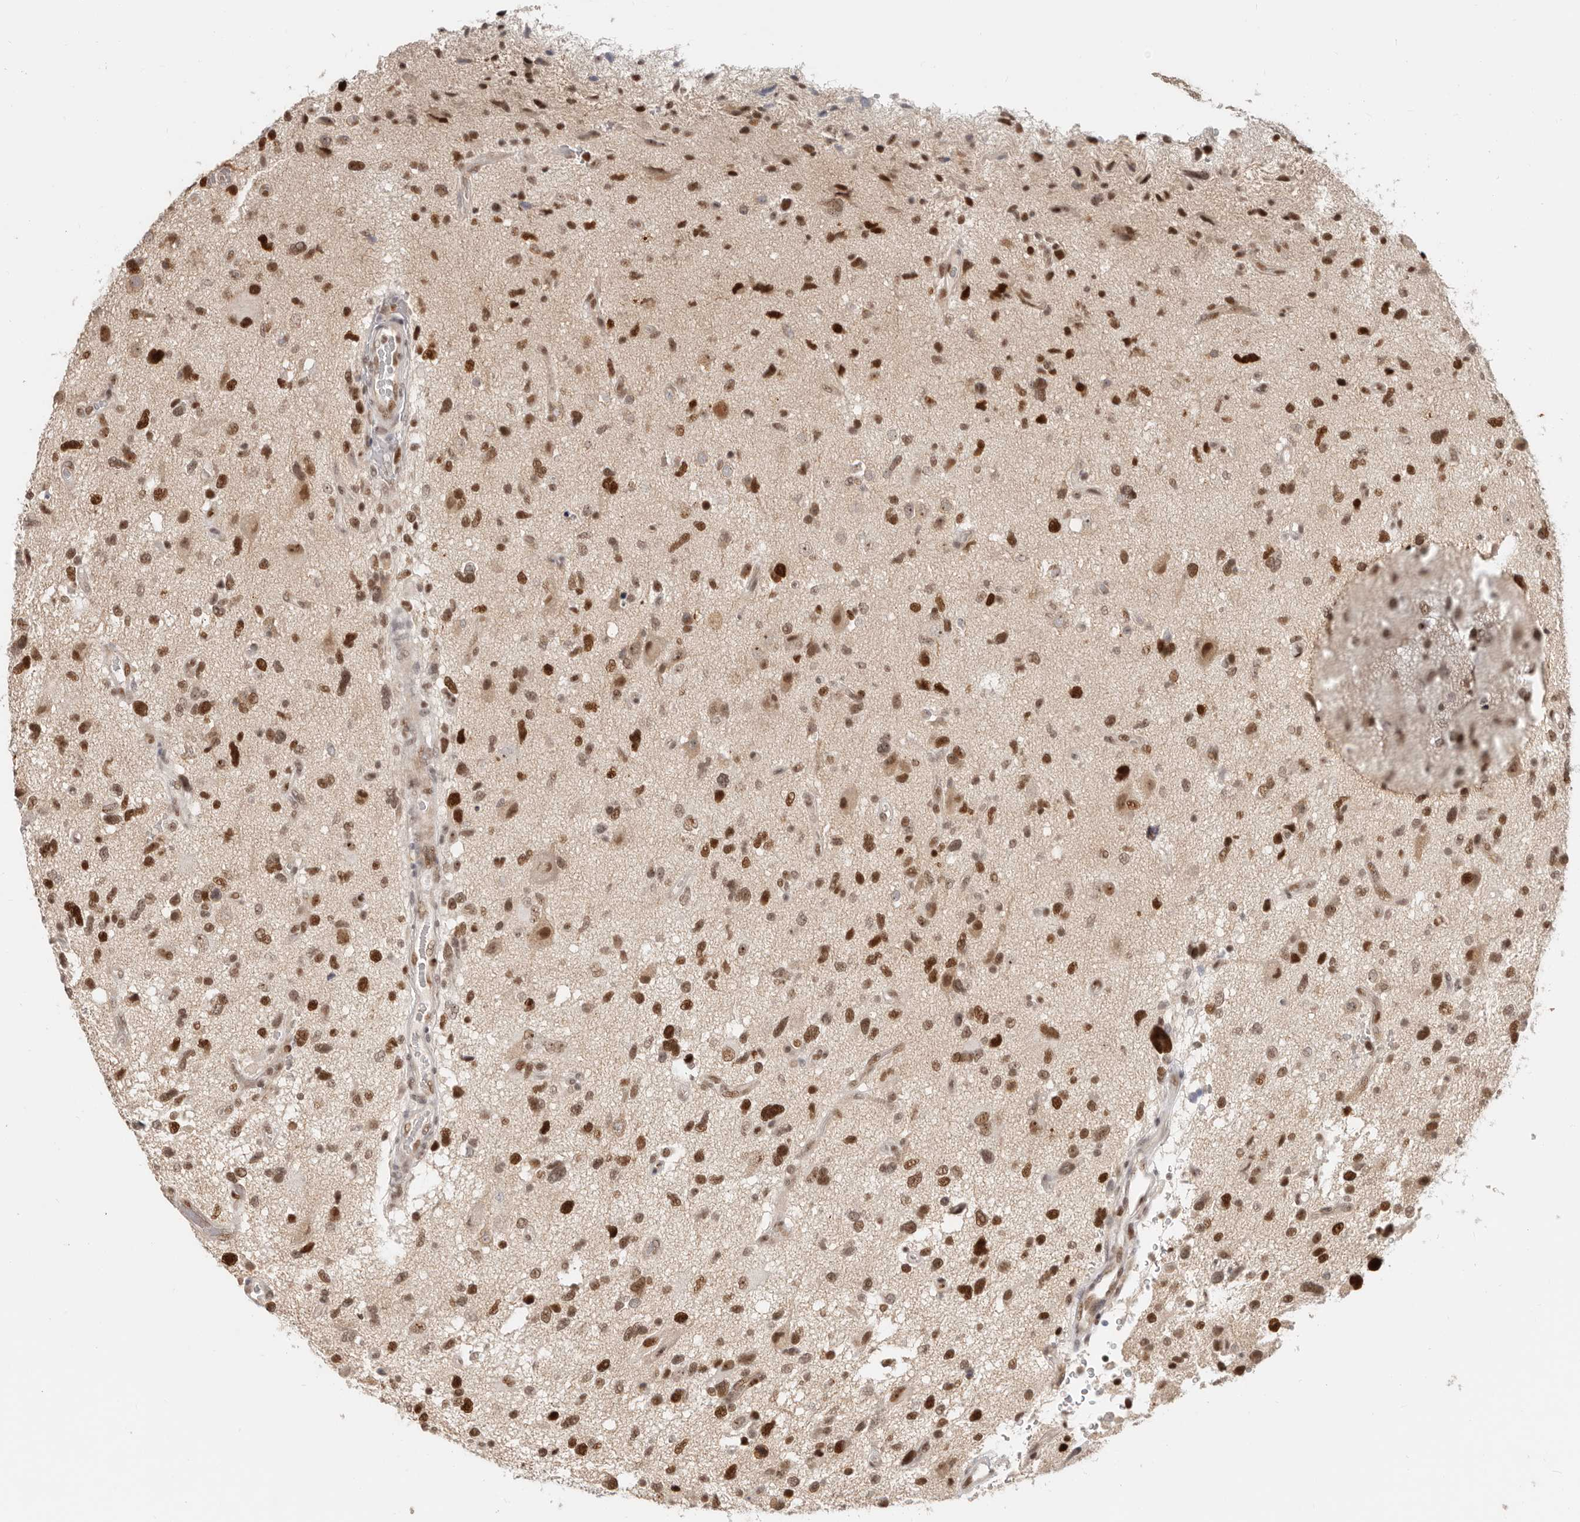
{"staining": {"intensity": "moderate", "quantity": ">75%", "location": "nuclear"}, "tissue": "glioma", "cell_type": "Tumor cells", "image_type": "cancer", "snomed": [{"axis": "morphology", "description": "Glioma, malignant, High grade"}, {"axis": "topography", "description": "Brain"}], "caption": "Immunohistochemical staining of malignant high-grade glioma exhibits moderate nuclear protein staining in approximately >75% of tumor cells.", "gene": "RFC2", "patient": {"sex": "male", "age": 33}}